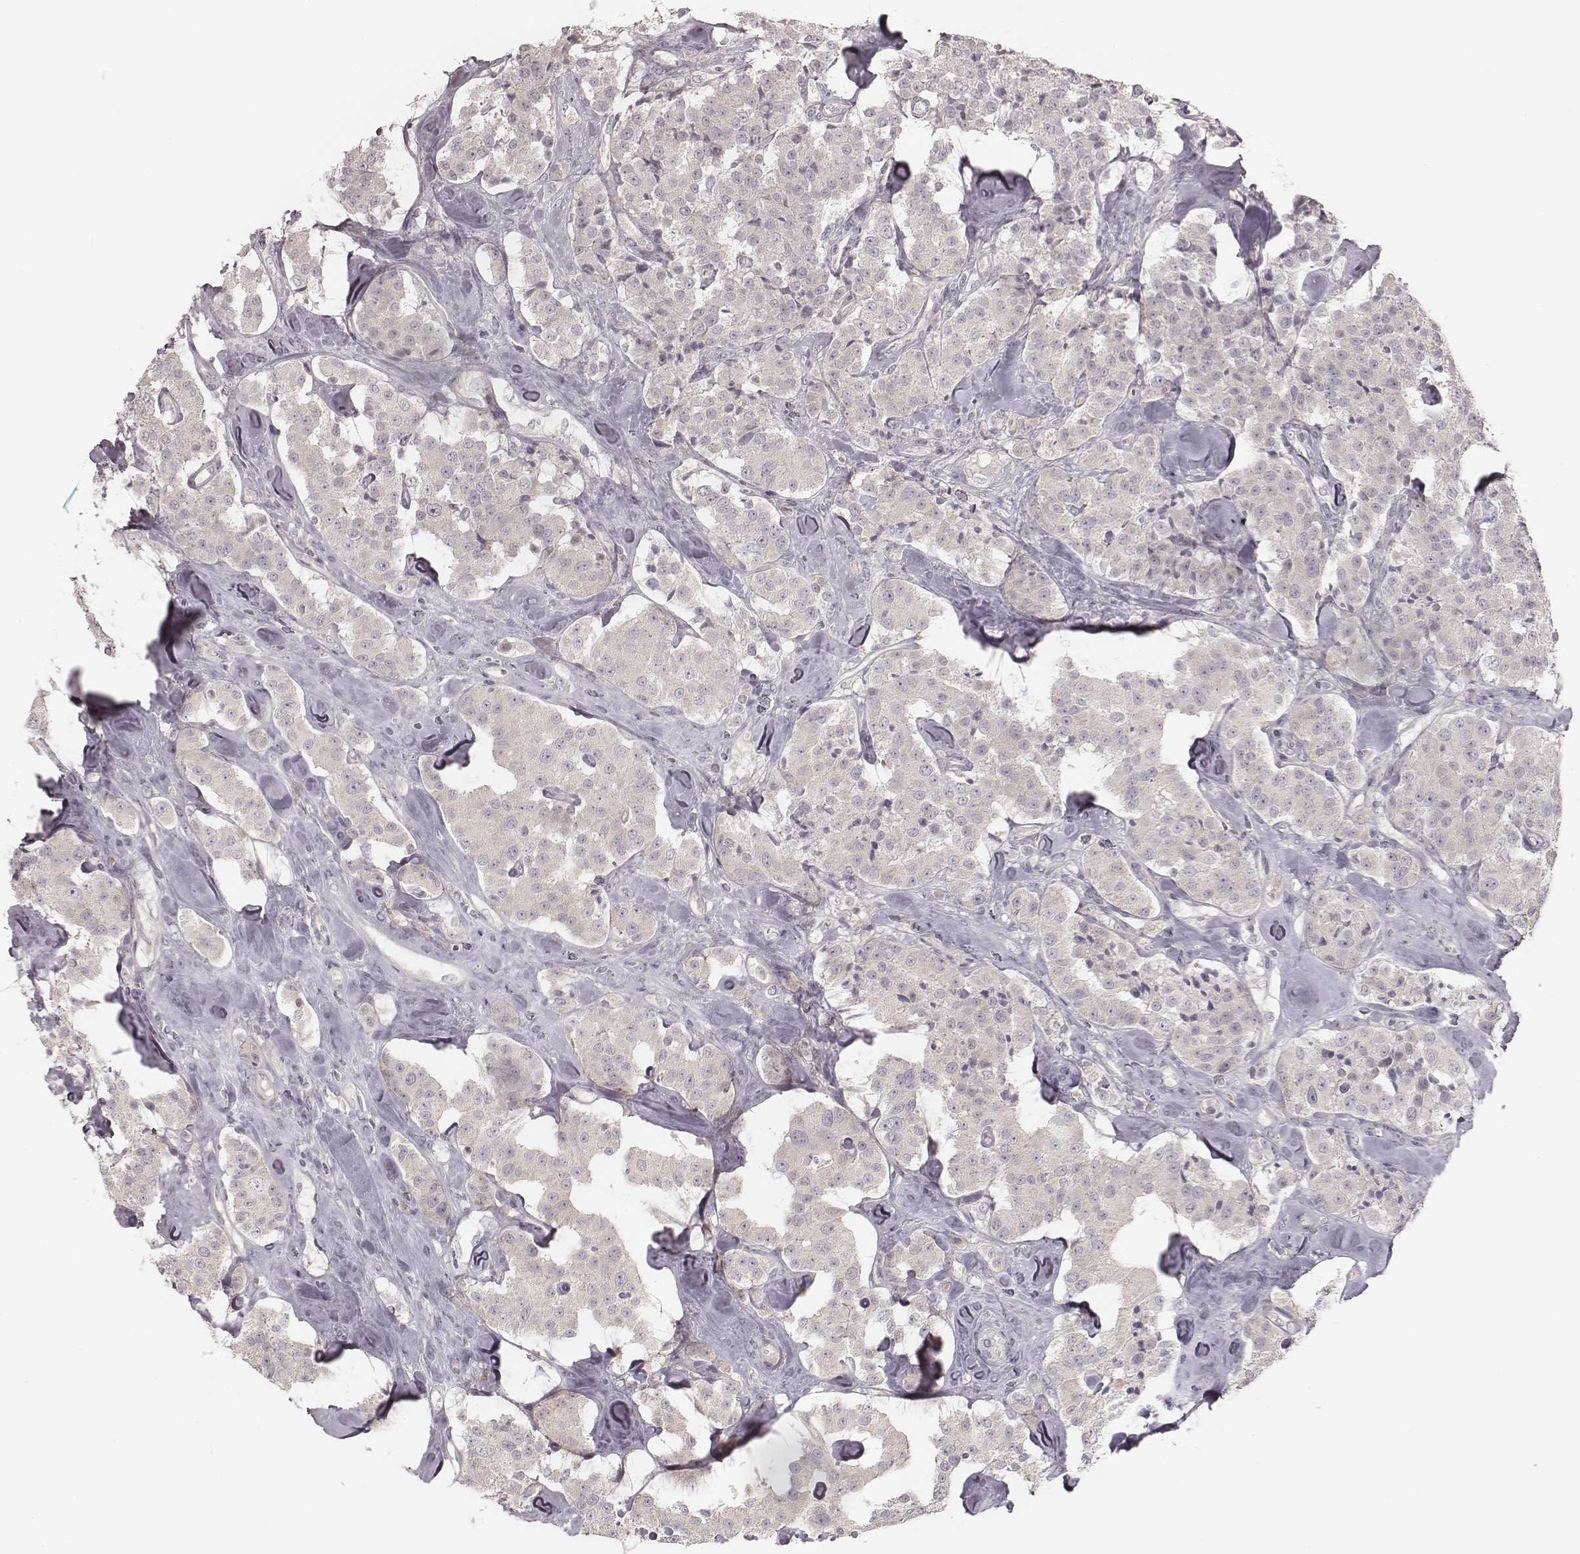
{"staining": {"intensity": "negative", "quantity": "none", "location": "none"}, "tissue": "carcinoid", "cell_type": "Tumor cells", "image_type": "cancer", "snomed": [{"axis": "morphology", "description": "Carcinoid, malignant, NOS"}, {"axis": "topography", "description": "Pancreas"}], "caption": "There is no significant expression in tumor cells of carcinoid.", "gene": "TDRD5", "patient": {"sex": "male", "age": 41}}